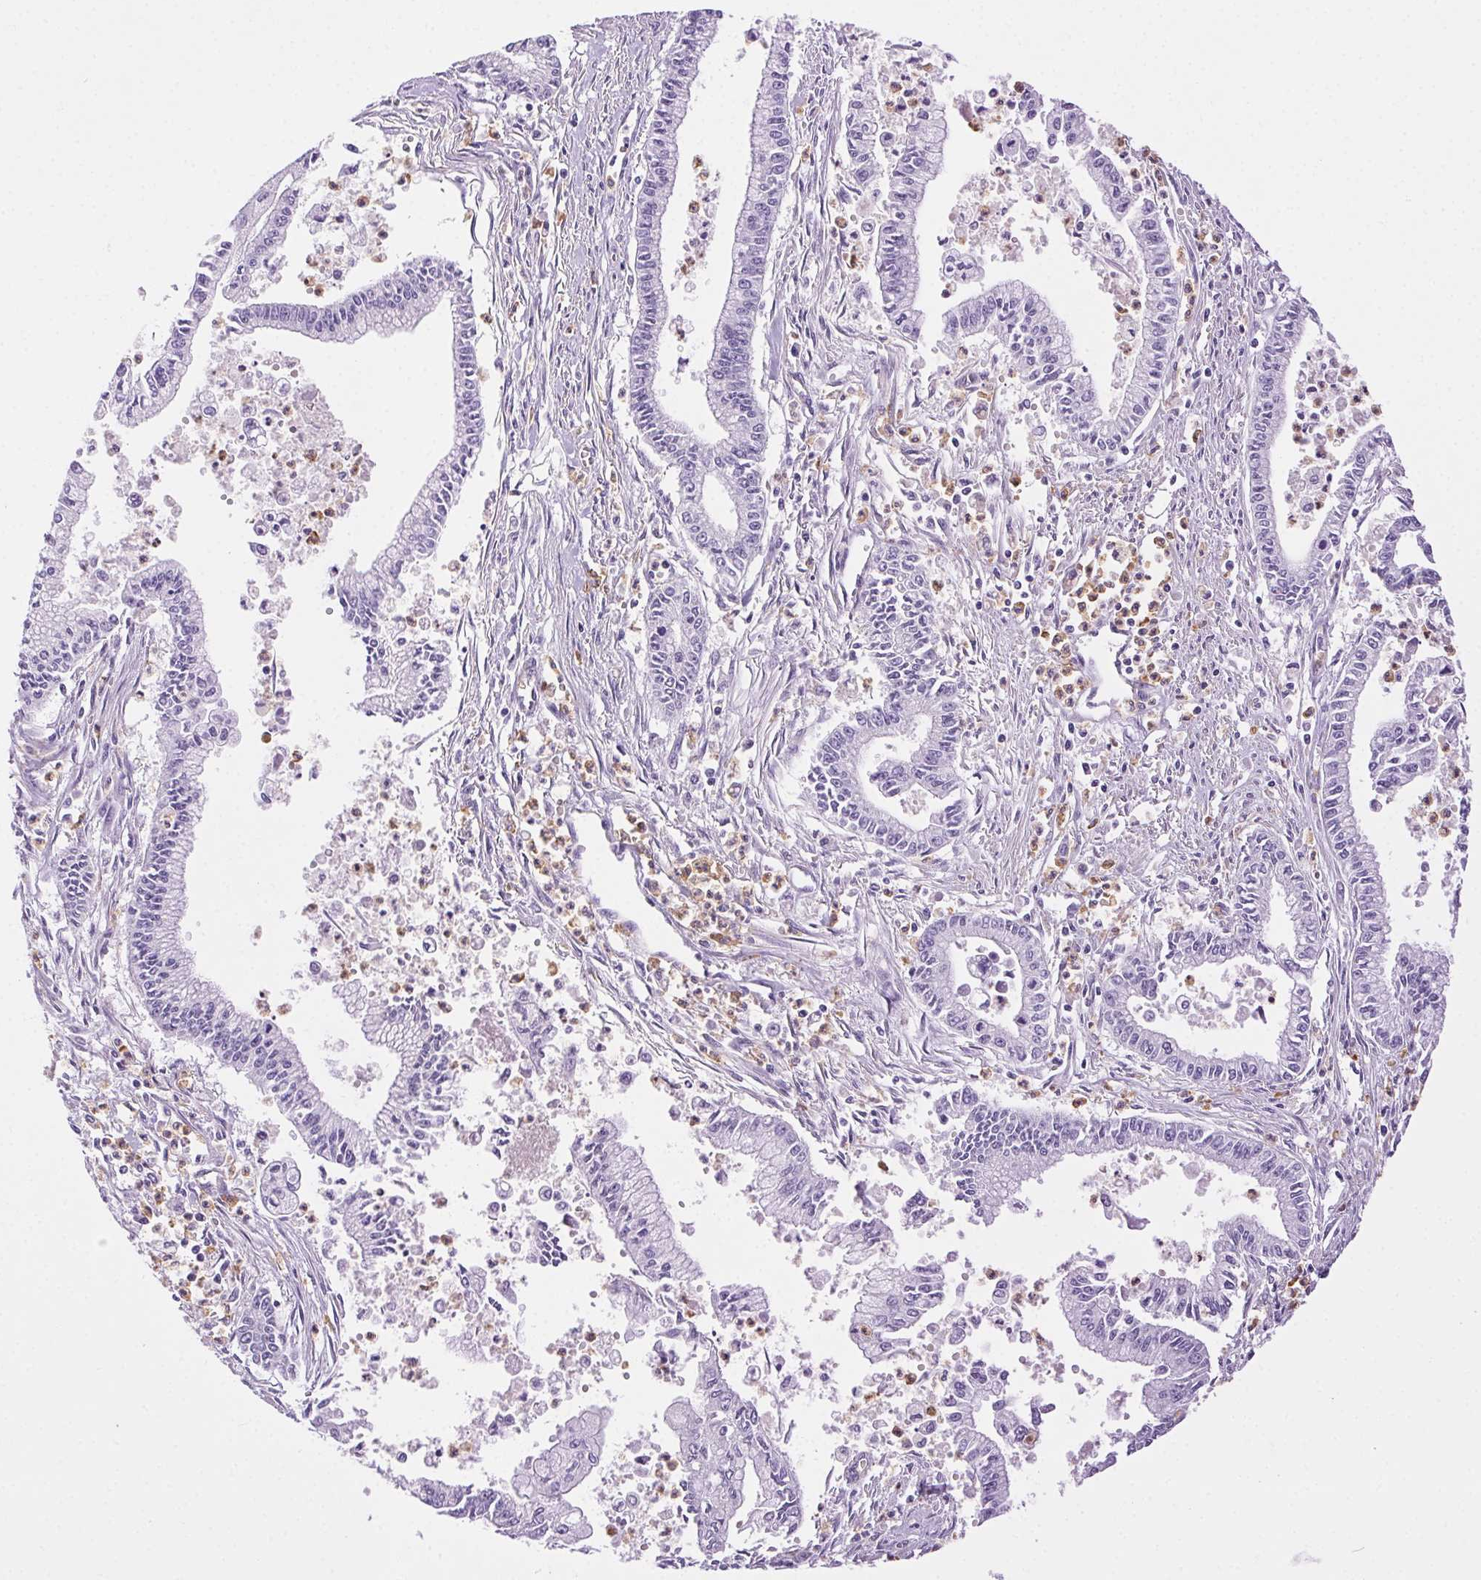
{"staining": {"intensity": "negative", "quantity": "none", "location": "none"}, "tissue": "pancreatic cancer", "cell_type": "Tumor cells", "image_type": "cancer", "snomed": [{"axis": "morphology", "description": "Adenocarcinoma, NOS"}, {"axis": "topography", "description": "Pancreas"}], "caption": "Immunohistochemistry (IHC) photomicrograph of neoplastic tissue: pancreatic adenocarcinoma stained with DAB exhibits no significant protein staining in tumor cells.", "gene": "SHCBP1L", "patient": {"sex": "female", "age": 65}}